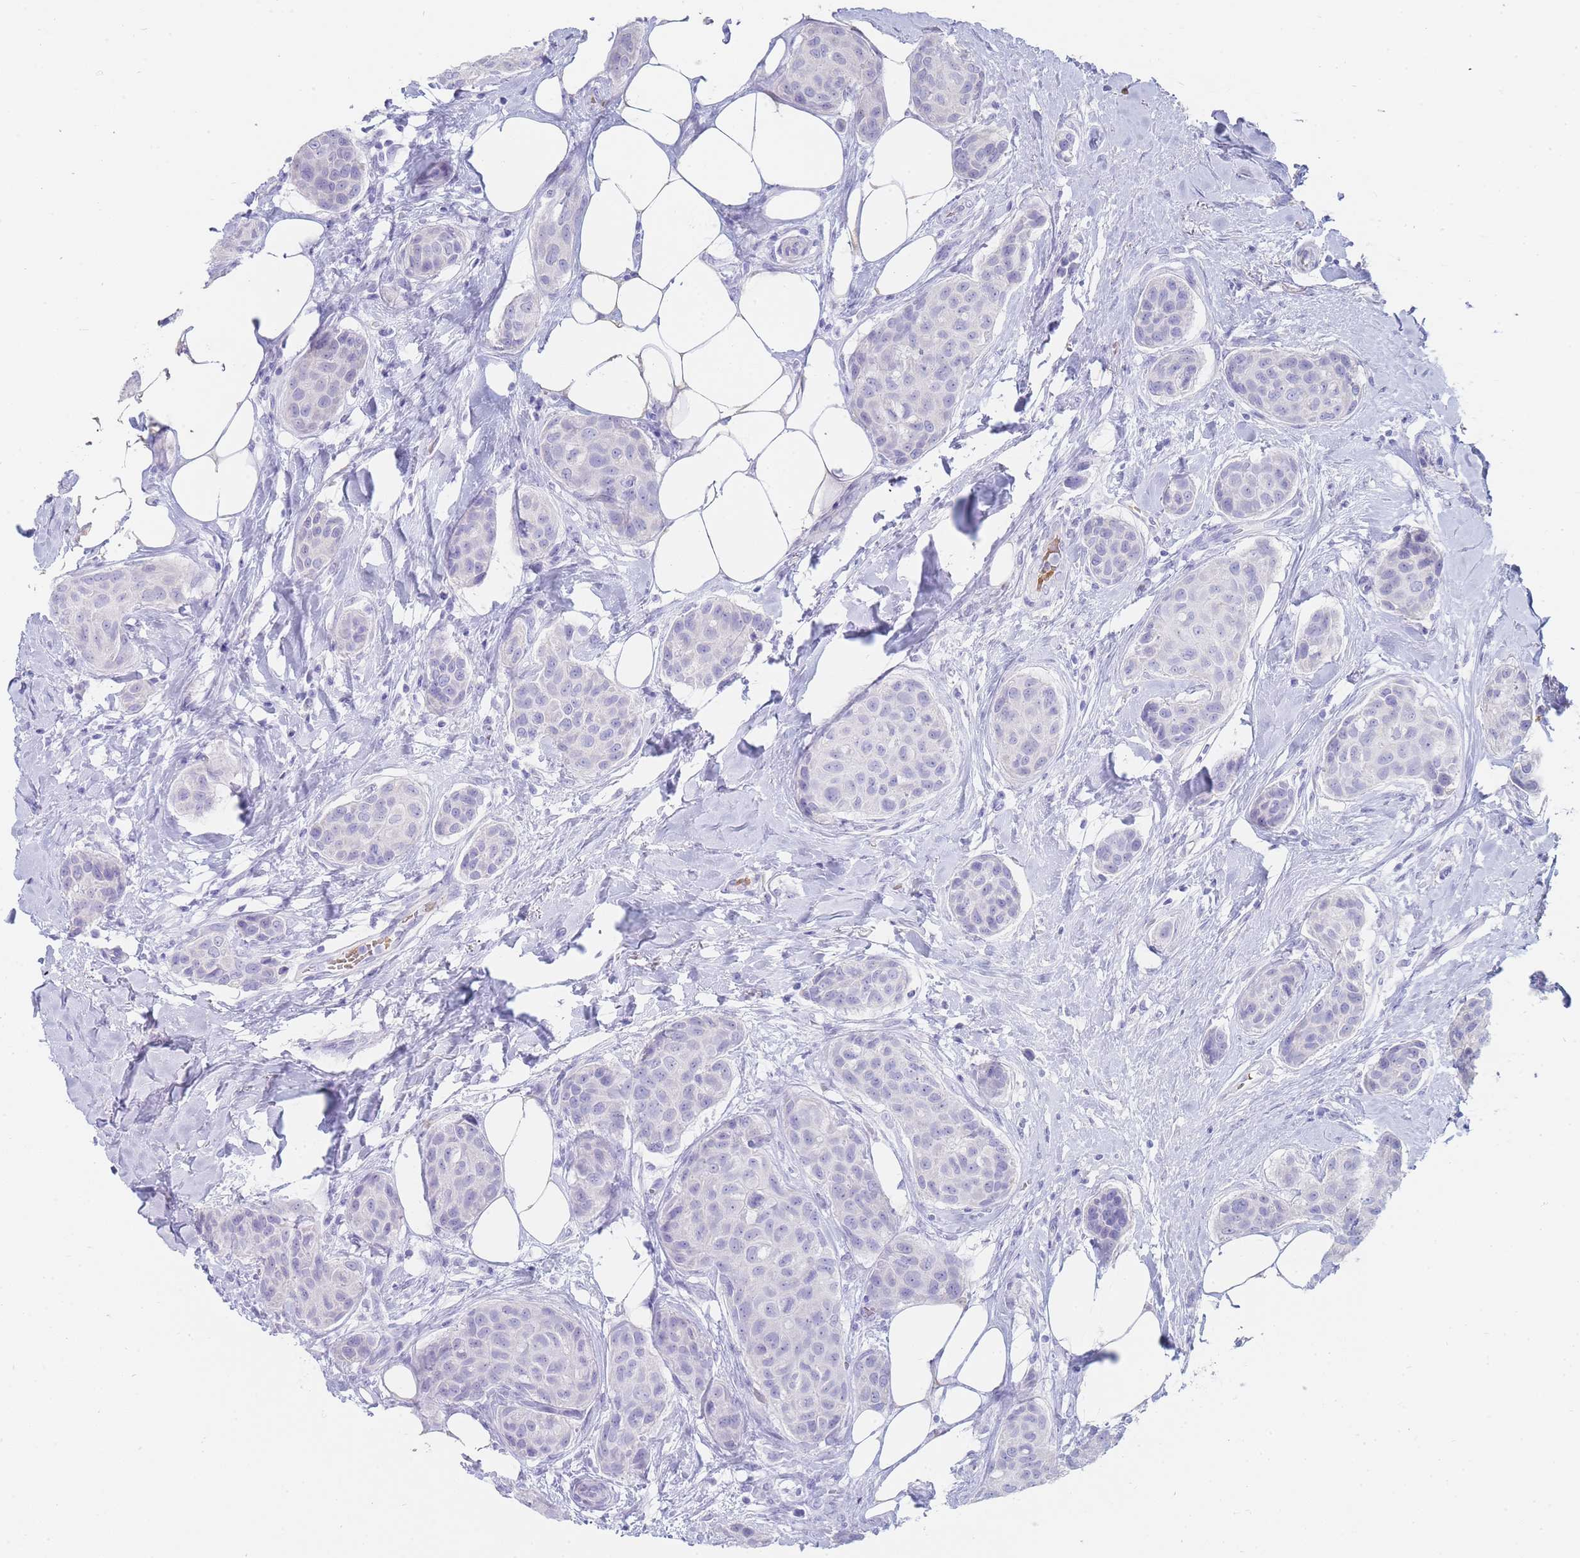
{"staining": {"intensity": "negative", "quantity": "none", "location": "none"}, "tissue": "breast cancer", "cell_type": "Tumor cells", "image_type": "cancer", "snomed": [{"axis": "morphology", "description": "Duct carcinoma"}, {"axis": "topography", "description": "Breast"}, {"axis": "topography", "description": "Lymph node"}], "caption": "A high-resolution micrograph shows IHC staining of breast cancer, which displays no significant expression in tumor cells. (Brightfield microscopy of DAB (3,3'-diaminobenzidine) immunohistochemistry at high magnification).", "gene": "HBG2", "patient": {"sex": "female", "age": 80}}